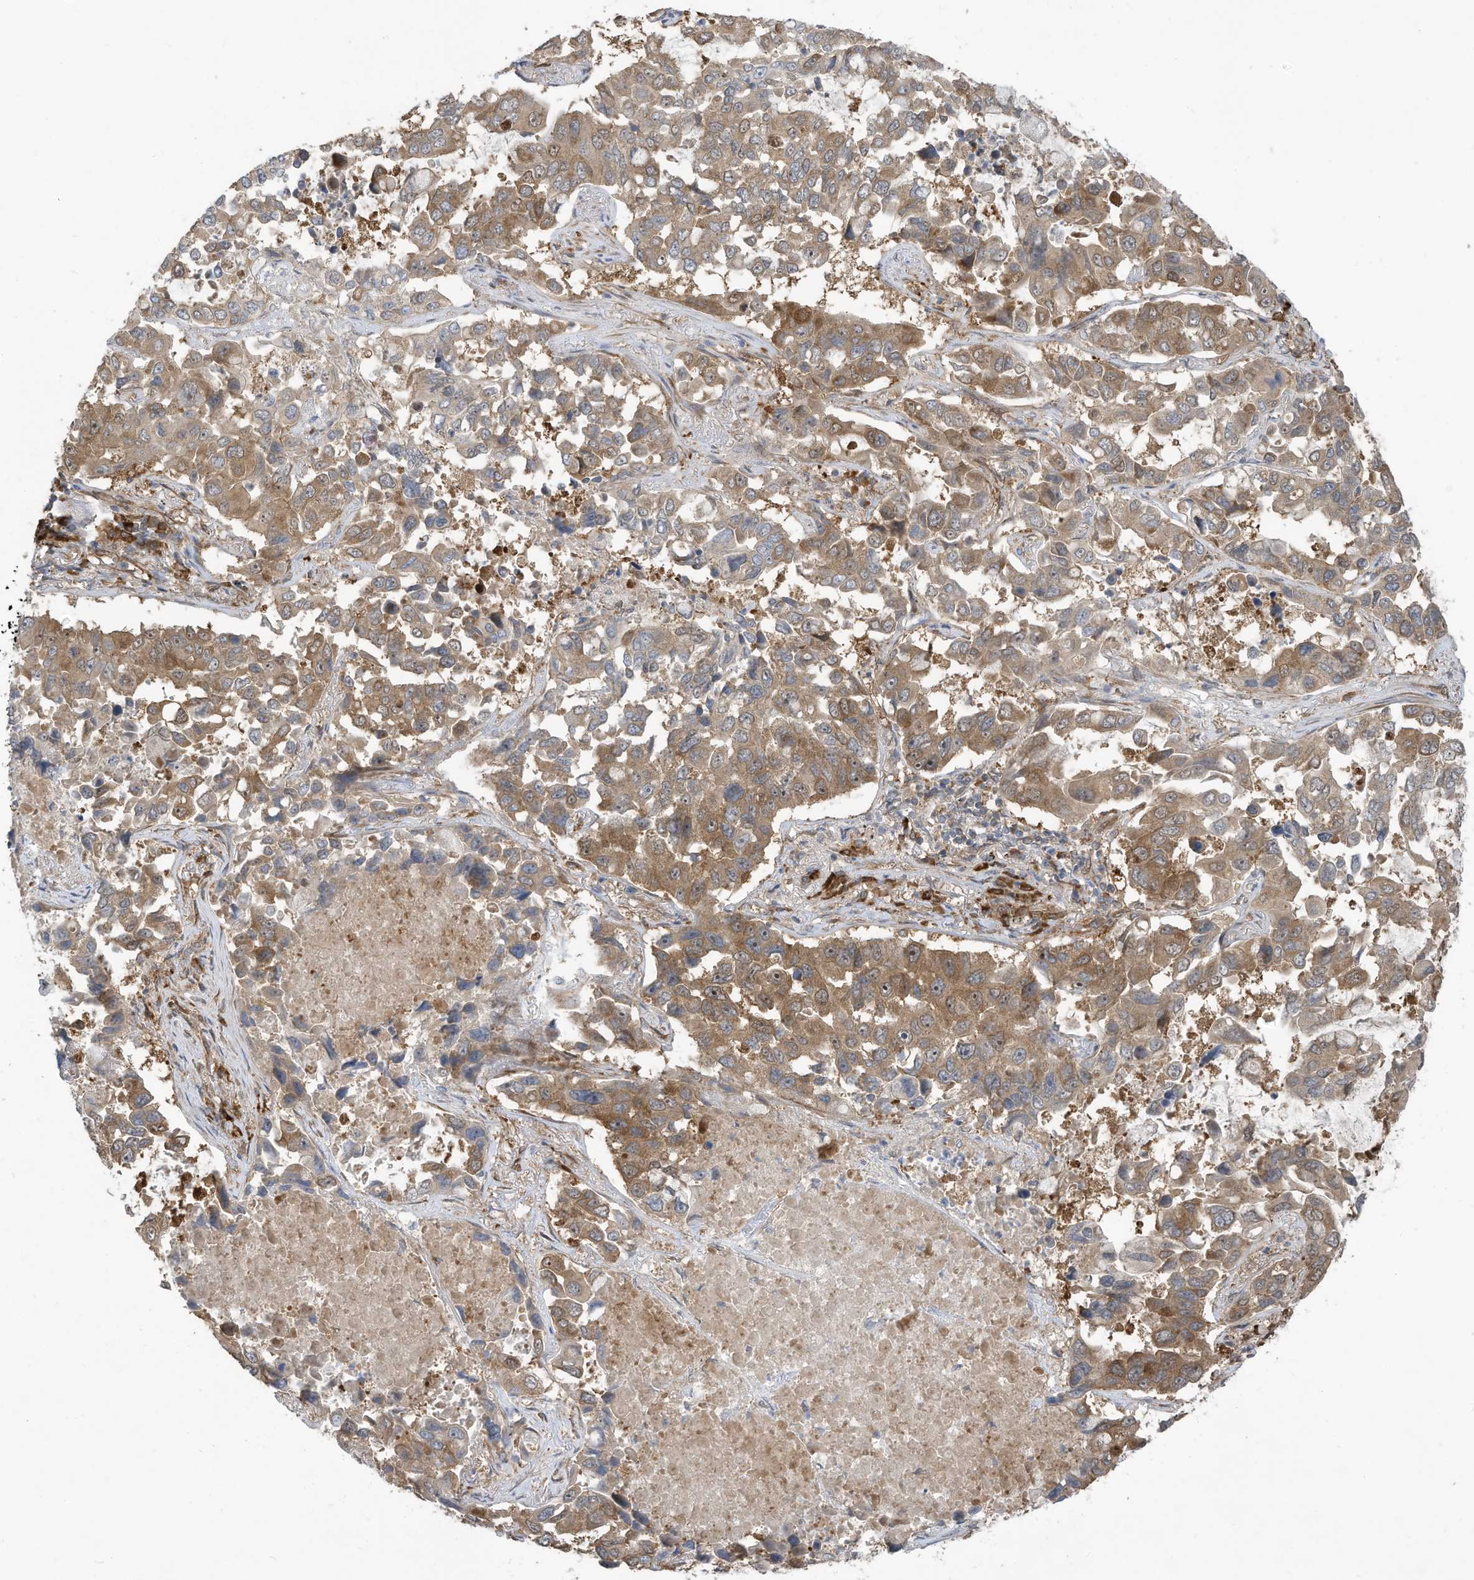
{"staining": {"intensity": "moderate", "quantity": ">75%", "location": "cytoplasmic/membranous"}, "tissue": "lung cancer", "cell_type": "Tumor cells", "image_type": "cancer", "snomed": [{"axis": "morphology", "description": "Adenocarcinoma, NOS"}, {"axis": "topography", "description": "Lung"}], "caption": "A high-resolution histopathology image shows immunohistochemistry staining of adenocarcinoma (lung), which displays moderate cytoplasmic/membranous expression in about >75% of tumor cells.", "gene": "USE1", "patient": {"sex": "male", "age": 64}}